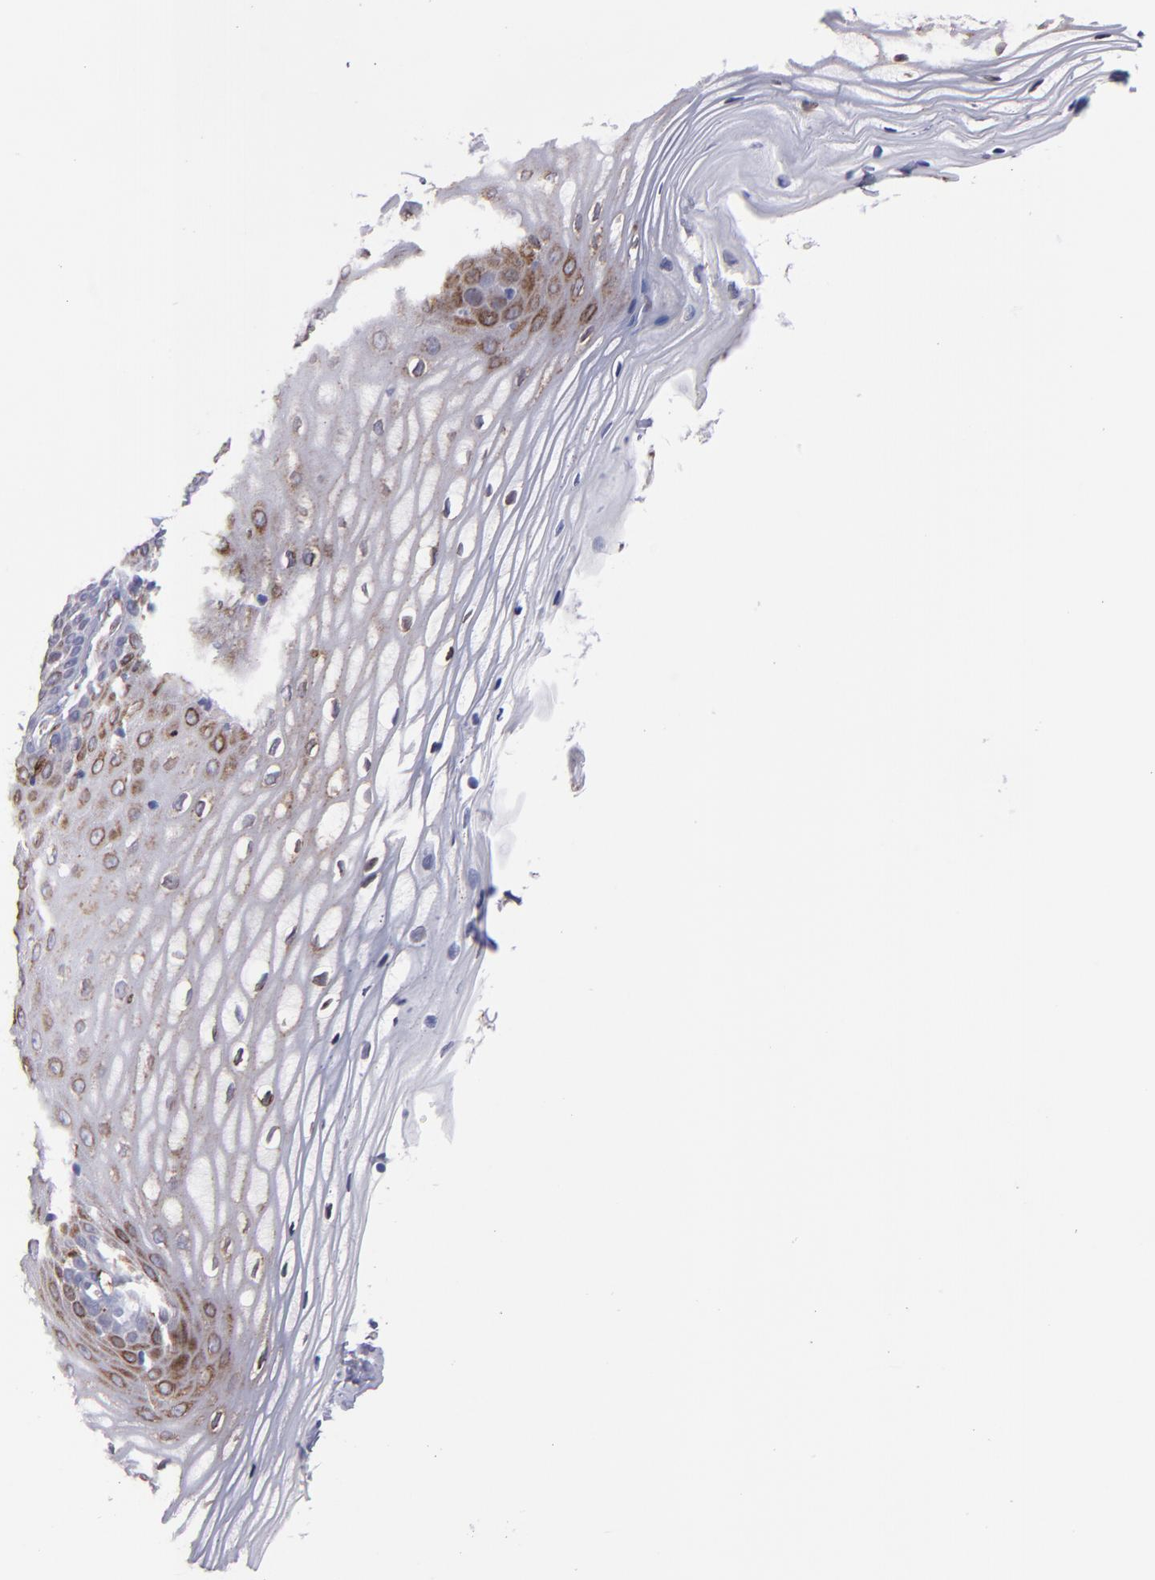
{"staining": {"intensity": "moderate", "quantity": "<25%", "location": "cytoplasmic/membranous,nuclear"}, "tissue": "vagina", "cell_type": "Squamous epithelial cells", "image_type": "normal", "snomed": [{"axis": "morphology", "description": "Normal tissue, NOS"}, {"axis": "topography", "description": "Vagina"}], "caption": "DAB (3,3'-diaminobenzidine) immunohistochemical staining of benign human vagina demonstrates moderate cytoplasmic/membranous,nuclear protein positivity in approximately <25% of squamous epithelial cells. (DAB IHC with brightfield microscopy, high magnification).", "gene": "PTGS1", "patient": {"sex": "female", "age": 55}}